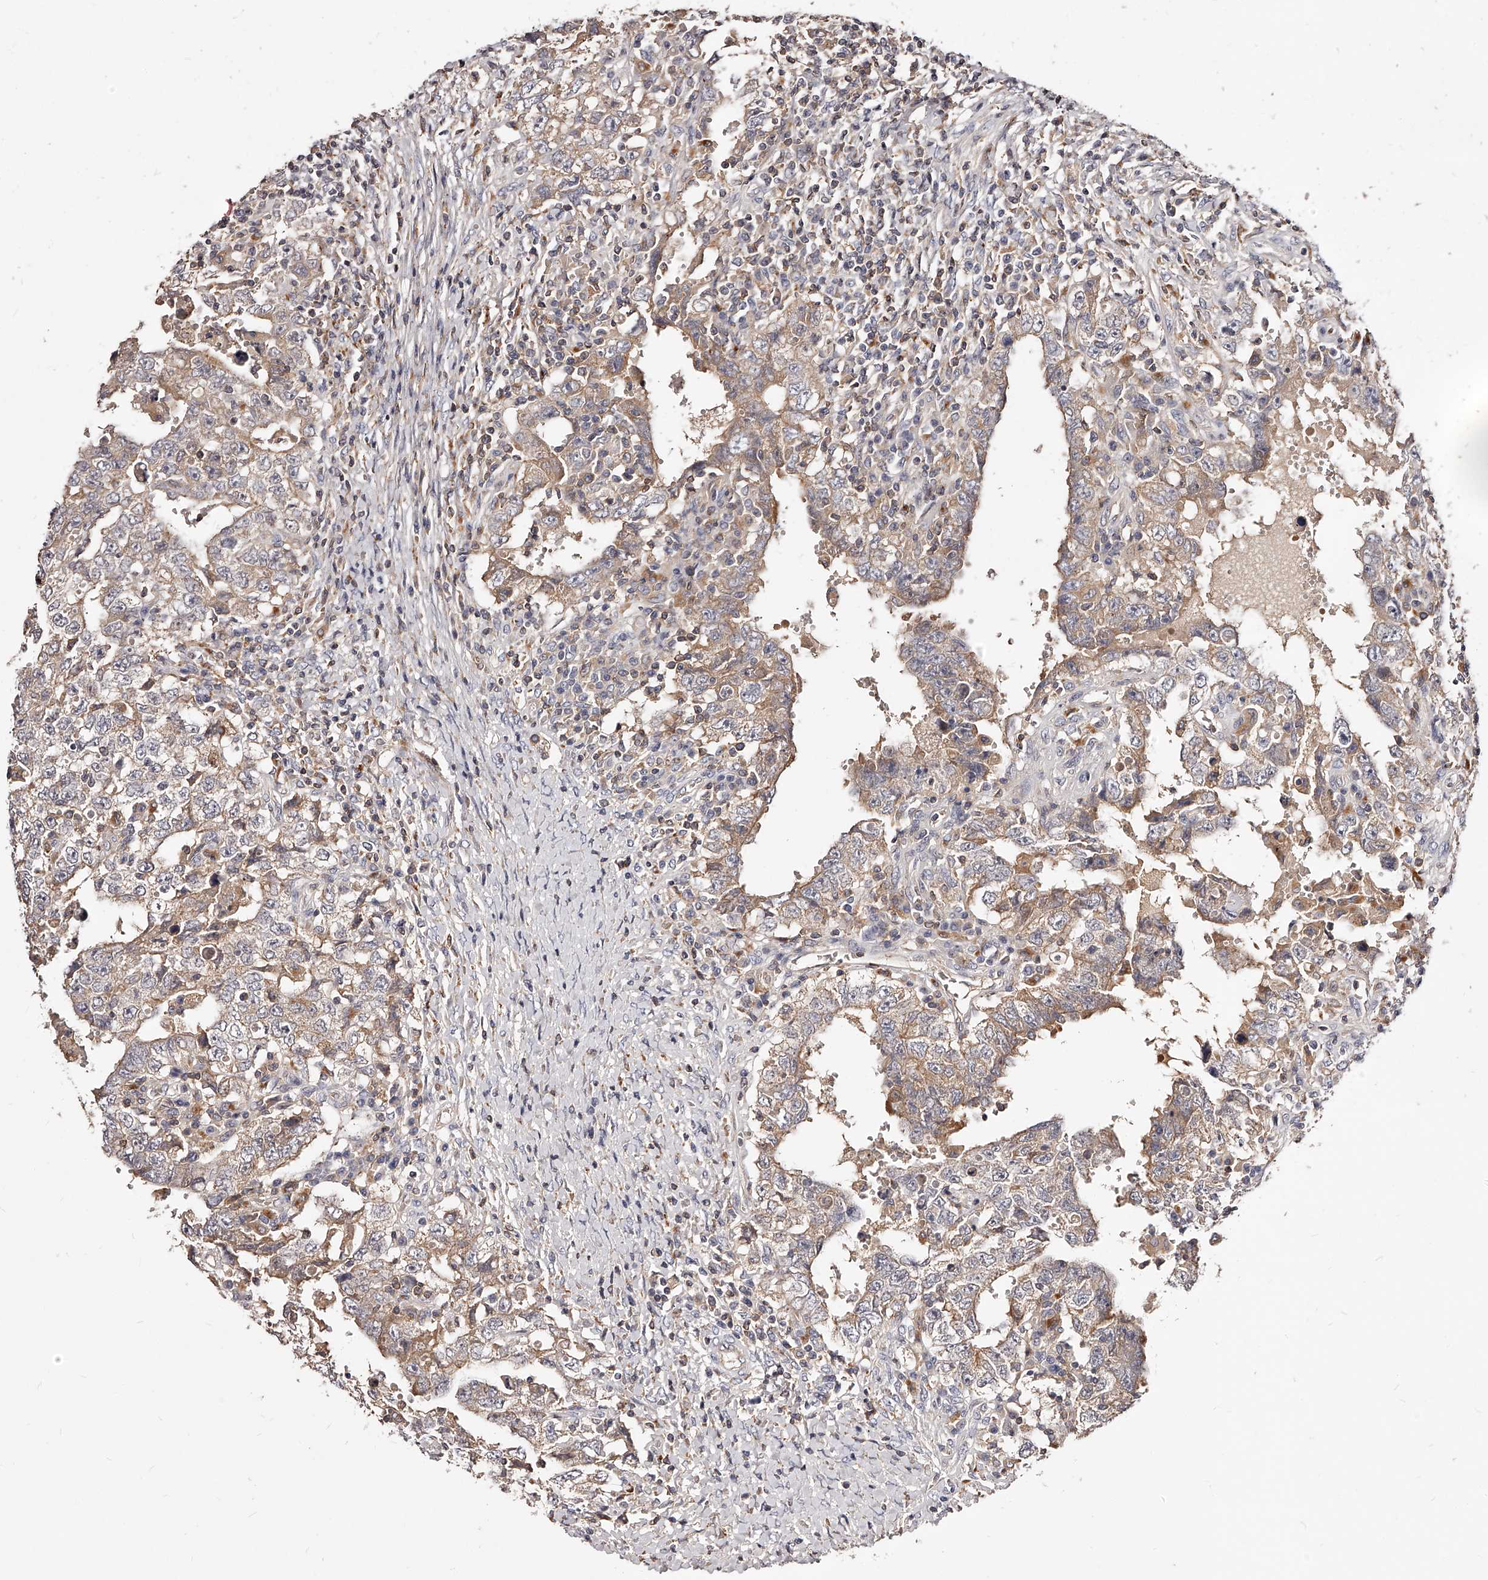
{"staining": {"intensity": "weak", "quantity": ">75%", "location": "cytoplasmic/membranous"}, "tissue": "testis cancer", "cell_type": "Tumor cells", "image_type": "cancer", "snomed": [{"axis": "morphology", "description": "Carcinoma, Embryonal, NOS"}, {"axis": "topography", "description": "Testis"}], "caption": "High-magnification brightfield microscopy of testis cancer (embryonal carcinoma) stained with DAB (3,3'-diaminobenzidine) (brown) and counterstained with hematoxylin (blue). tumor cells exhibit weak cytoplasmic/membranous expression is appreciated in about>75% of cells.", "gene": "PHACTR1", "patient": {"sex": "male", "age": 26}}